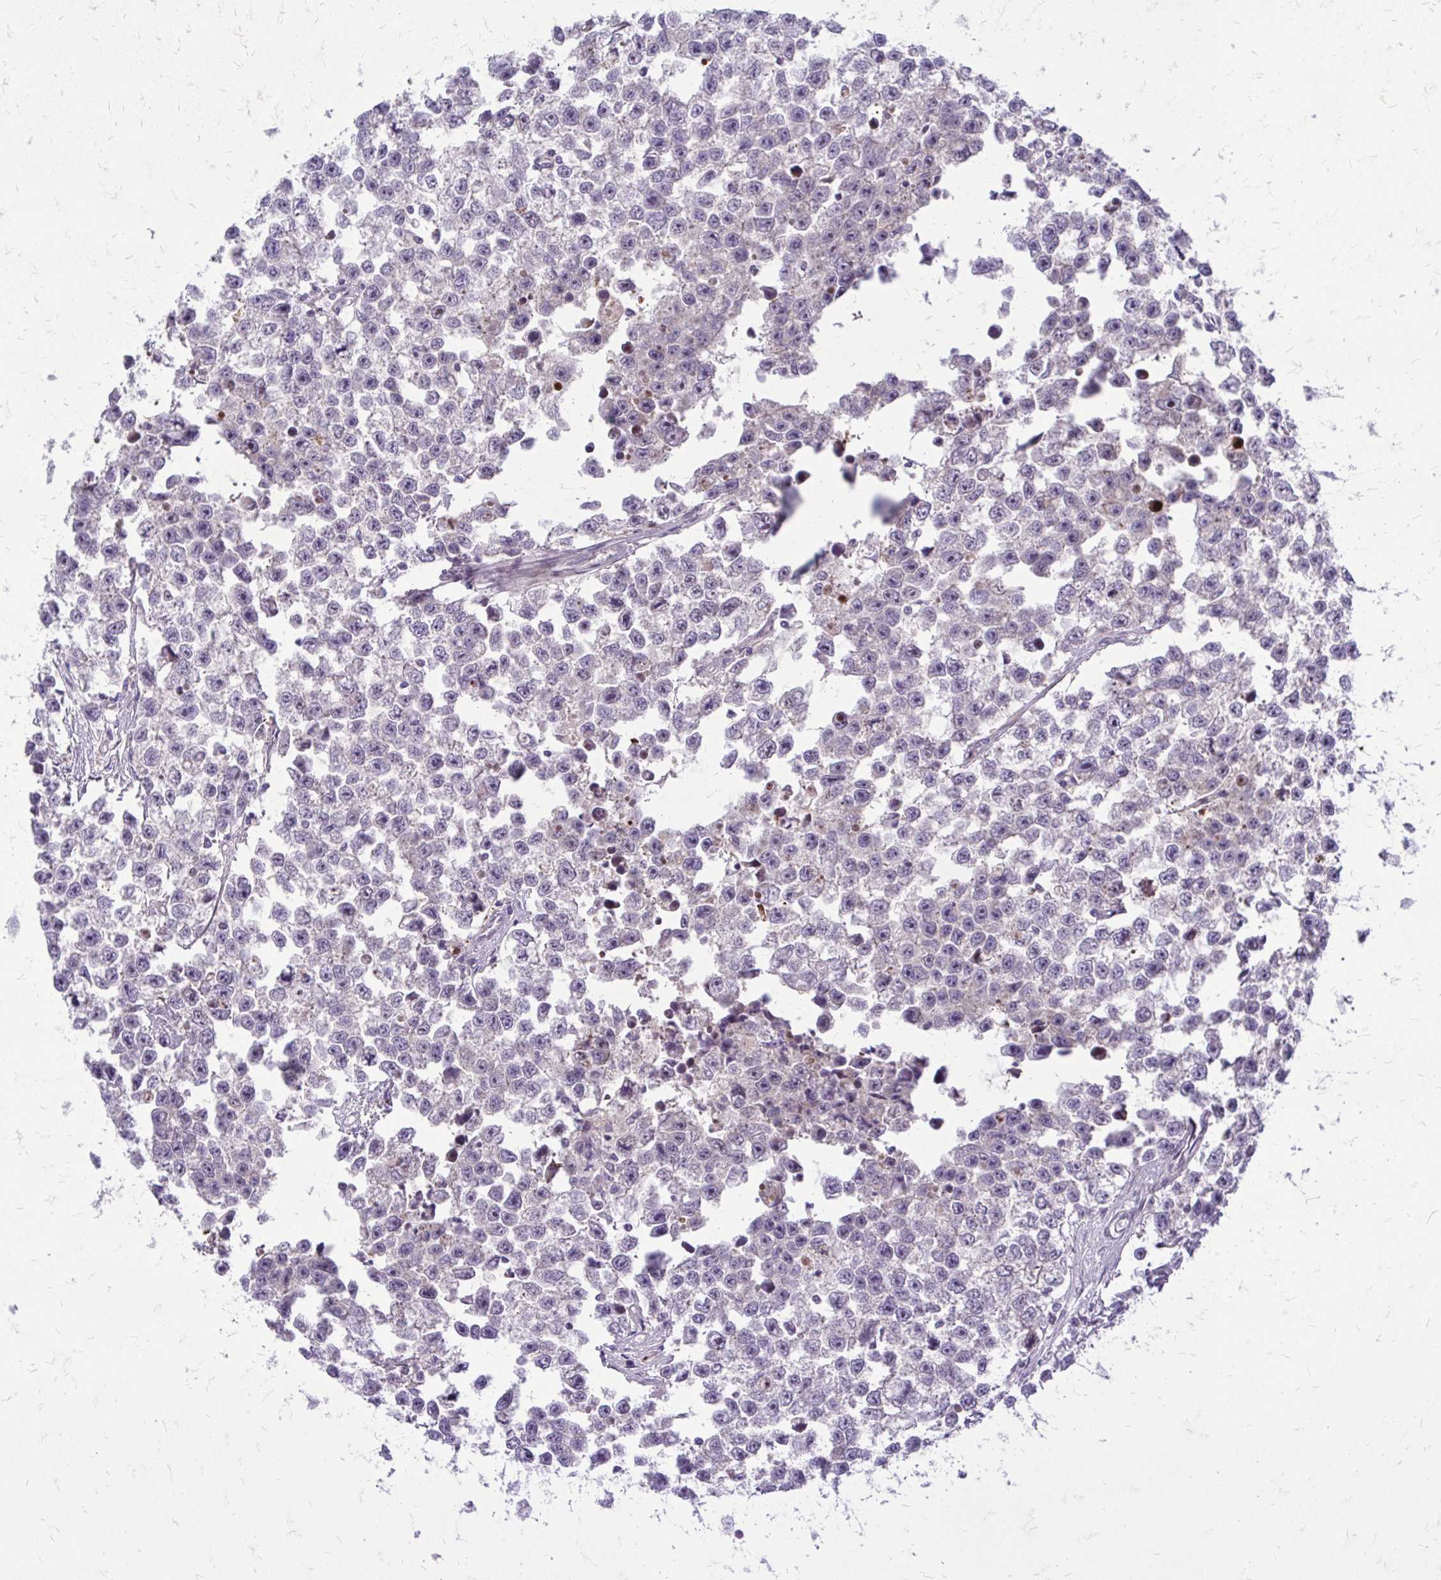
{"staining": {"intensity": "negative", "quantity": "none", "location": "none"}, "tissue": "testis cancer", "cell_type": "Tumor cells", "image_type": "cancer", "snomed": [{"axis": "morphology", "description": "Seminoma, NOS"}, {"axis": "topography", "description": "Testis"}], "caption": "This is a histopathology image of IHC staining of testis seminoma, which shows no staining in tumor cells. (DAB (3,3'-diaminobenzidine) IHC with hematoxylin counter stain).", "gene": "PPDPFL", "patient": {"sex": "male", "age": 26}}